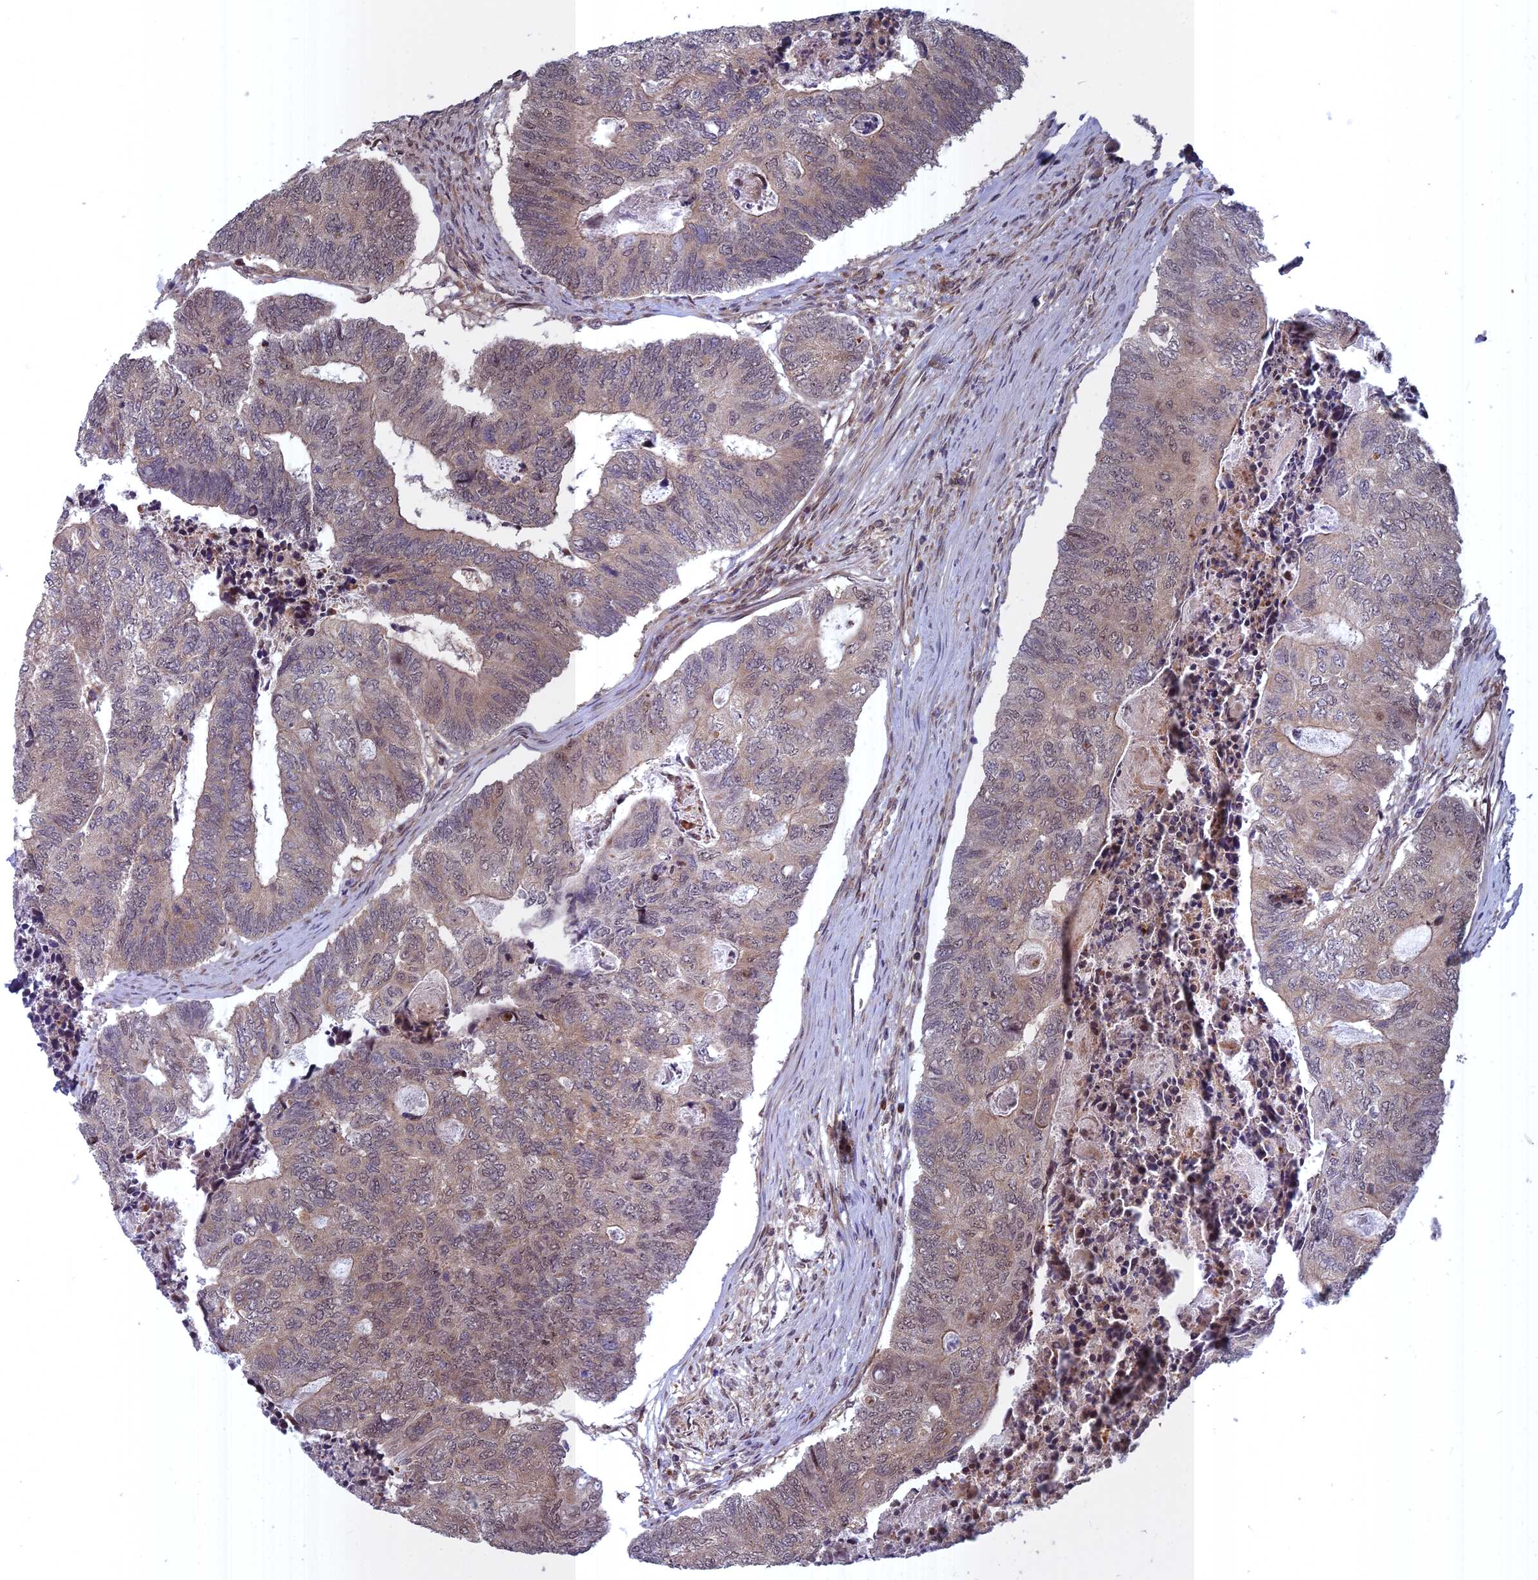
{"staining": {"intensity": "weak", "quantity": "25%-75%", "location": "cytoplasmic/membranous,nuclear"}, "tissue": "colorectal cancer", "cell_type": "Tumor cells", "image_type": "cancer", "snomed": [{"axis": "morphology", "description": "Adenocarcinoma, NOS"}, {"axis": "topography", "description": "Colon"}], "caption": "High-magnification brightfield microscopy of colorectal cancer stained with DAB (brown) and counterstained with hematoxylin (blue). tumor cells exhibit weak cytoplasmic/membranous and nuclear staining is present in approximately25%-75% of cells.", "gene": "COMMD2", "patient": {"sex": "female", "age": 67}}